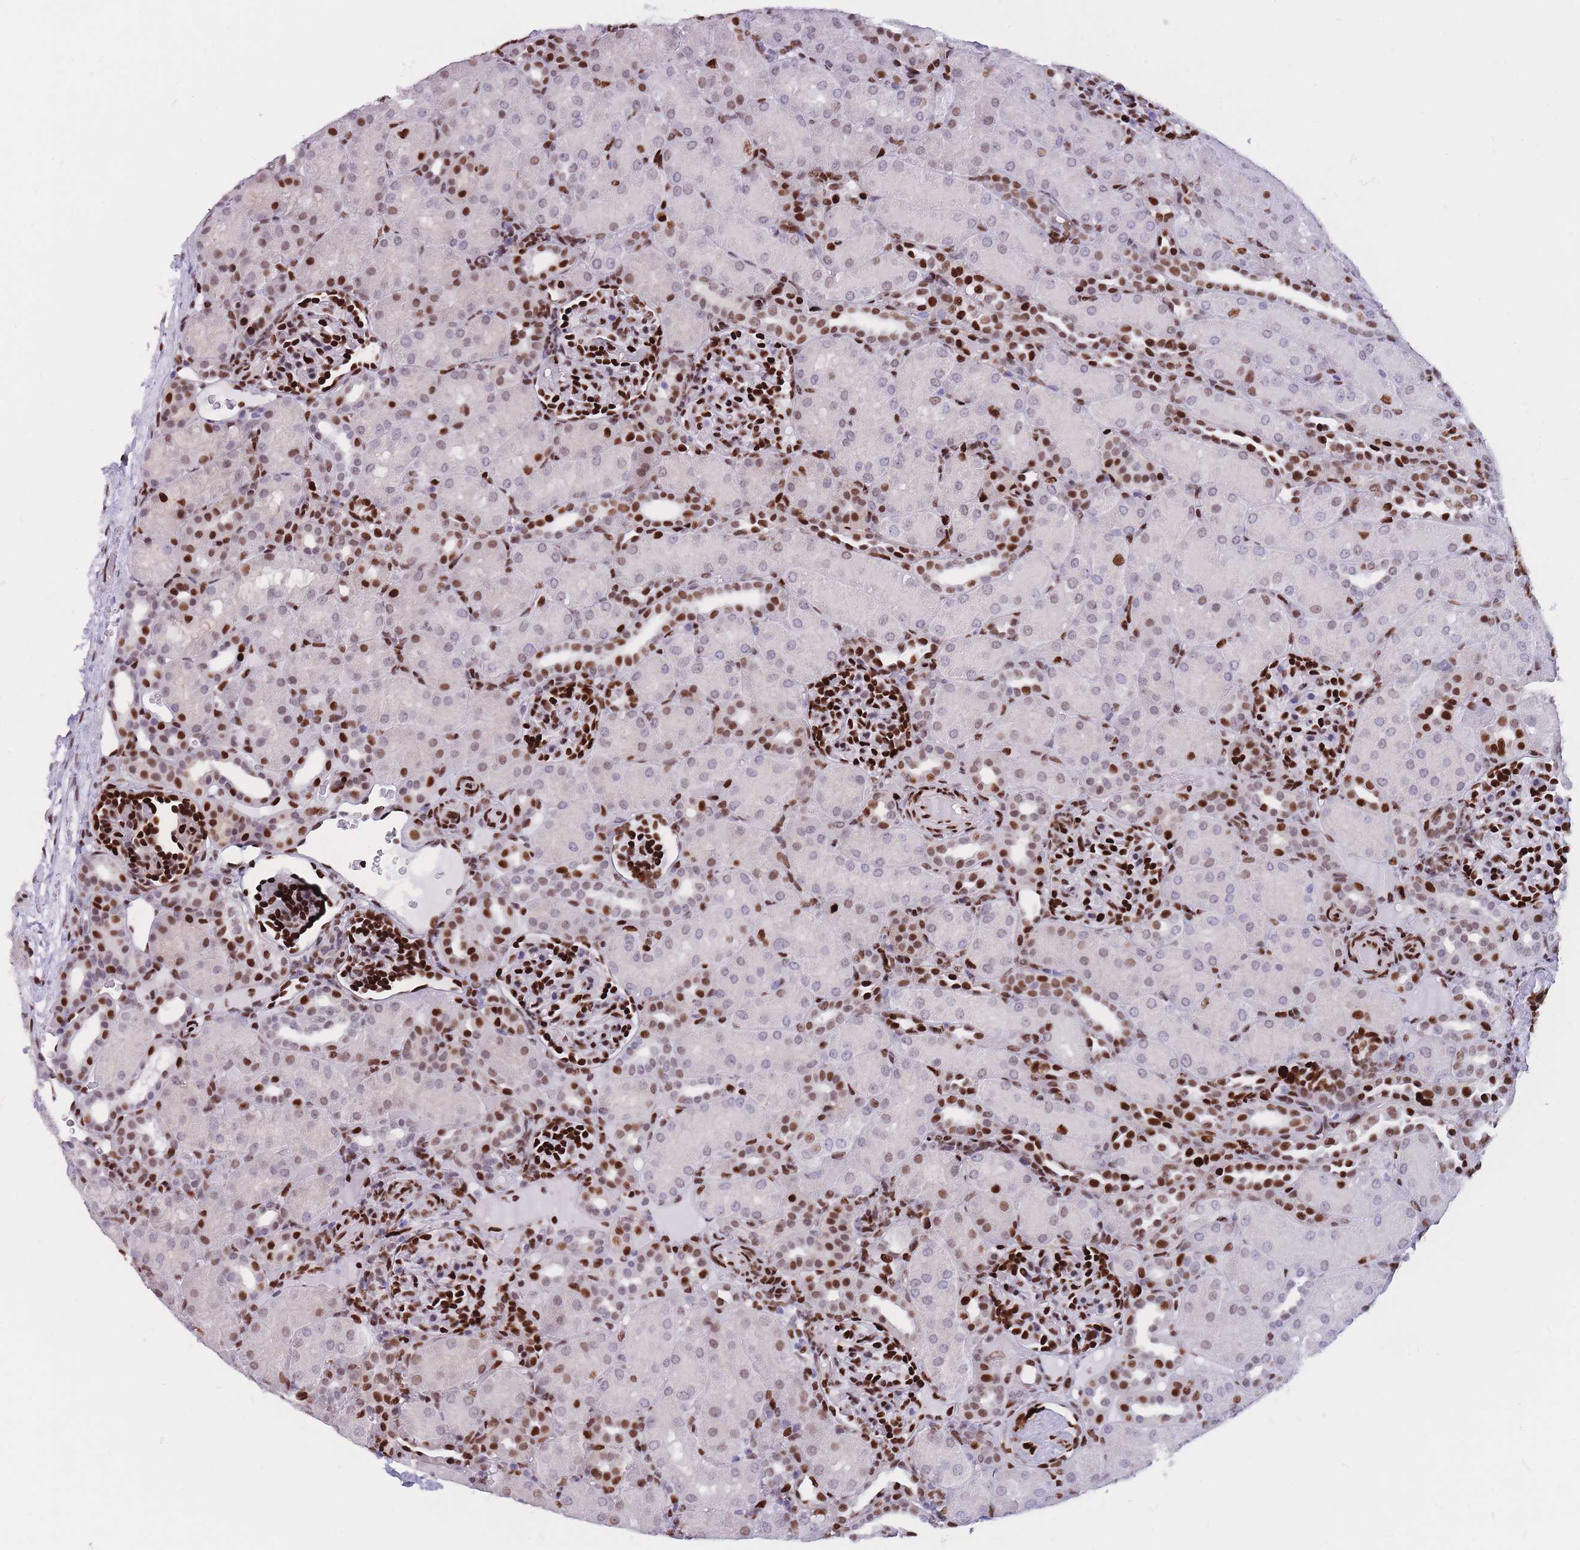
{"staining": {"intensity": "strong", "quantity": ">75%", "location": "nuclear"}, "tissue": "kidney", "cell_type": "Cells in glomeruli", "image_type": "normal", "snomed": [{"axis": "morphology", "description": "Normal tissue, NOS"}, {"axis": "topography", "description": "Kidney"}], "caption": "Strong nuclear positivity is present in approximately >75% of cells in glomeruli in benign kidney. The protein is stained brown, and the nuclei are stained in blue (DAB (3,3'-diaminobenzidine) IHC with brightfield microscopy, high magnification).", "gene": "NASP", "patient": {"sex": "male", "age": 1}}